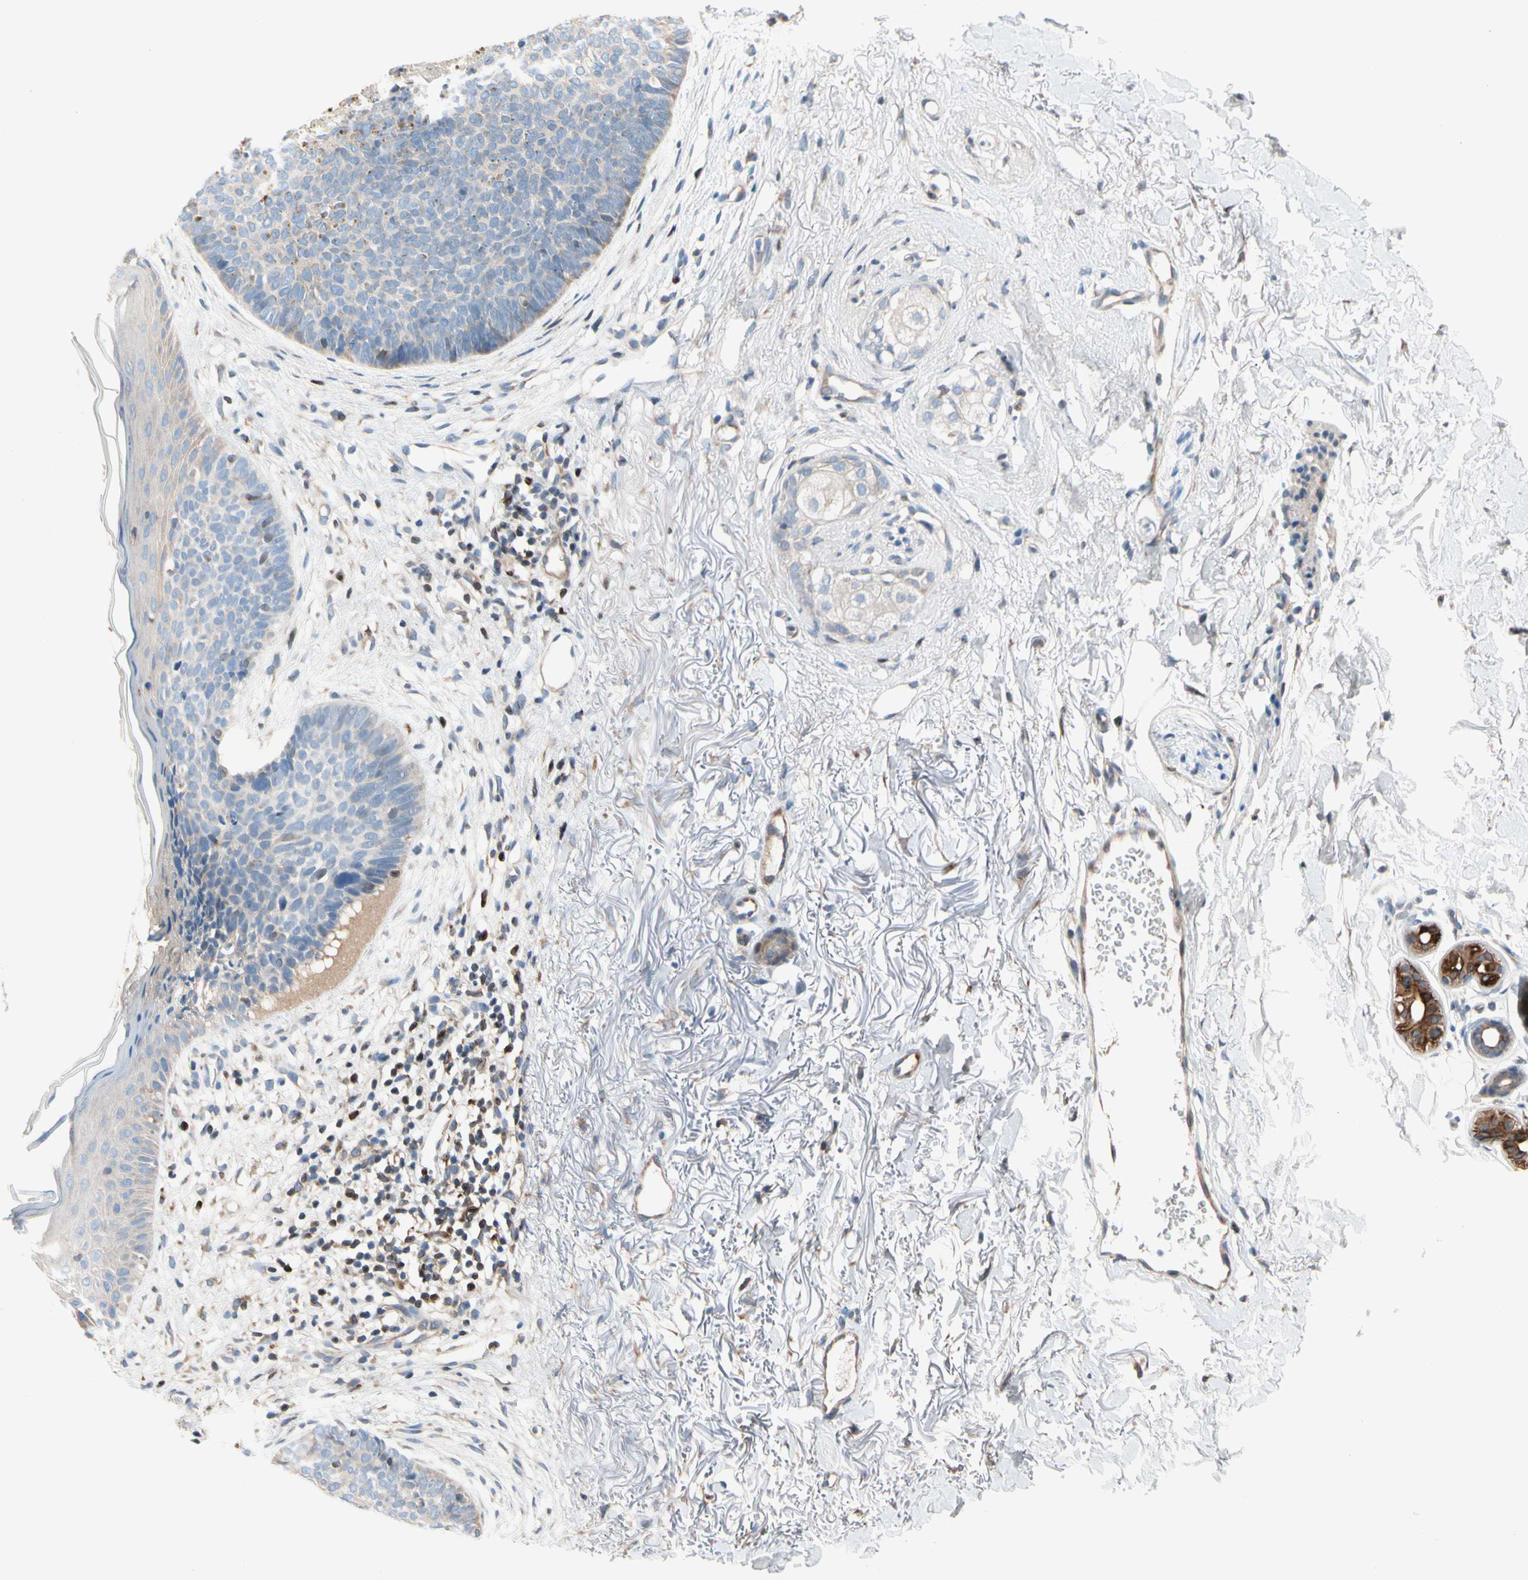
{"staining": {"intensity": "negative", "quantity": "none", "location": "none"}, "tissue": "skin cancer", "cell_type": "Tumor cells", "image_type": "cancer", "snomed": [{"axis": "morphology", "description": "Basal cell carcinoma"}, {"axis": "topography", "description": "Skin"}], "caption": "IHC of human skin cancer shows no positivity in tumor cells.", "gene": "MAP3K3", "patient": {"sex": "female", "age": 70}}